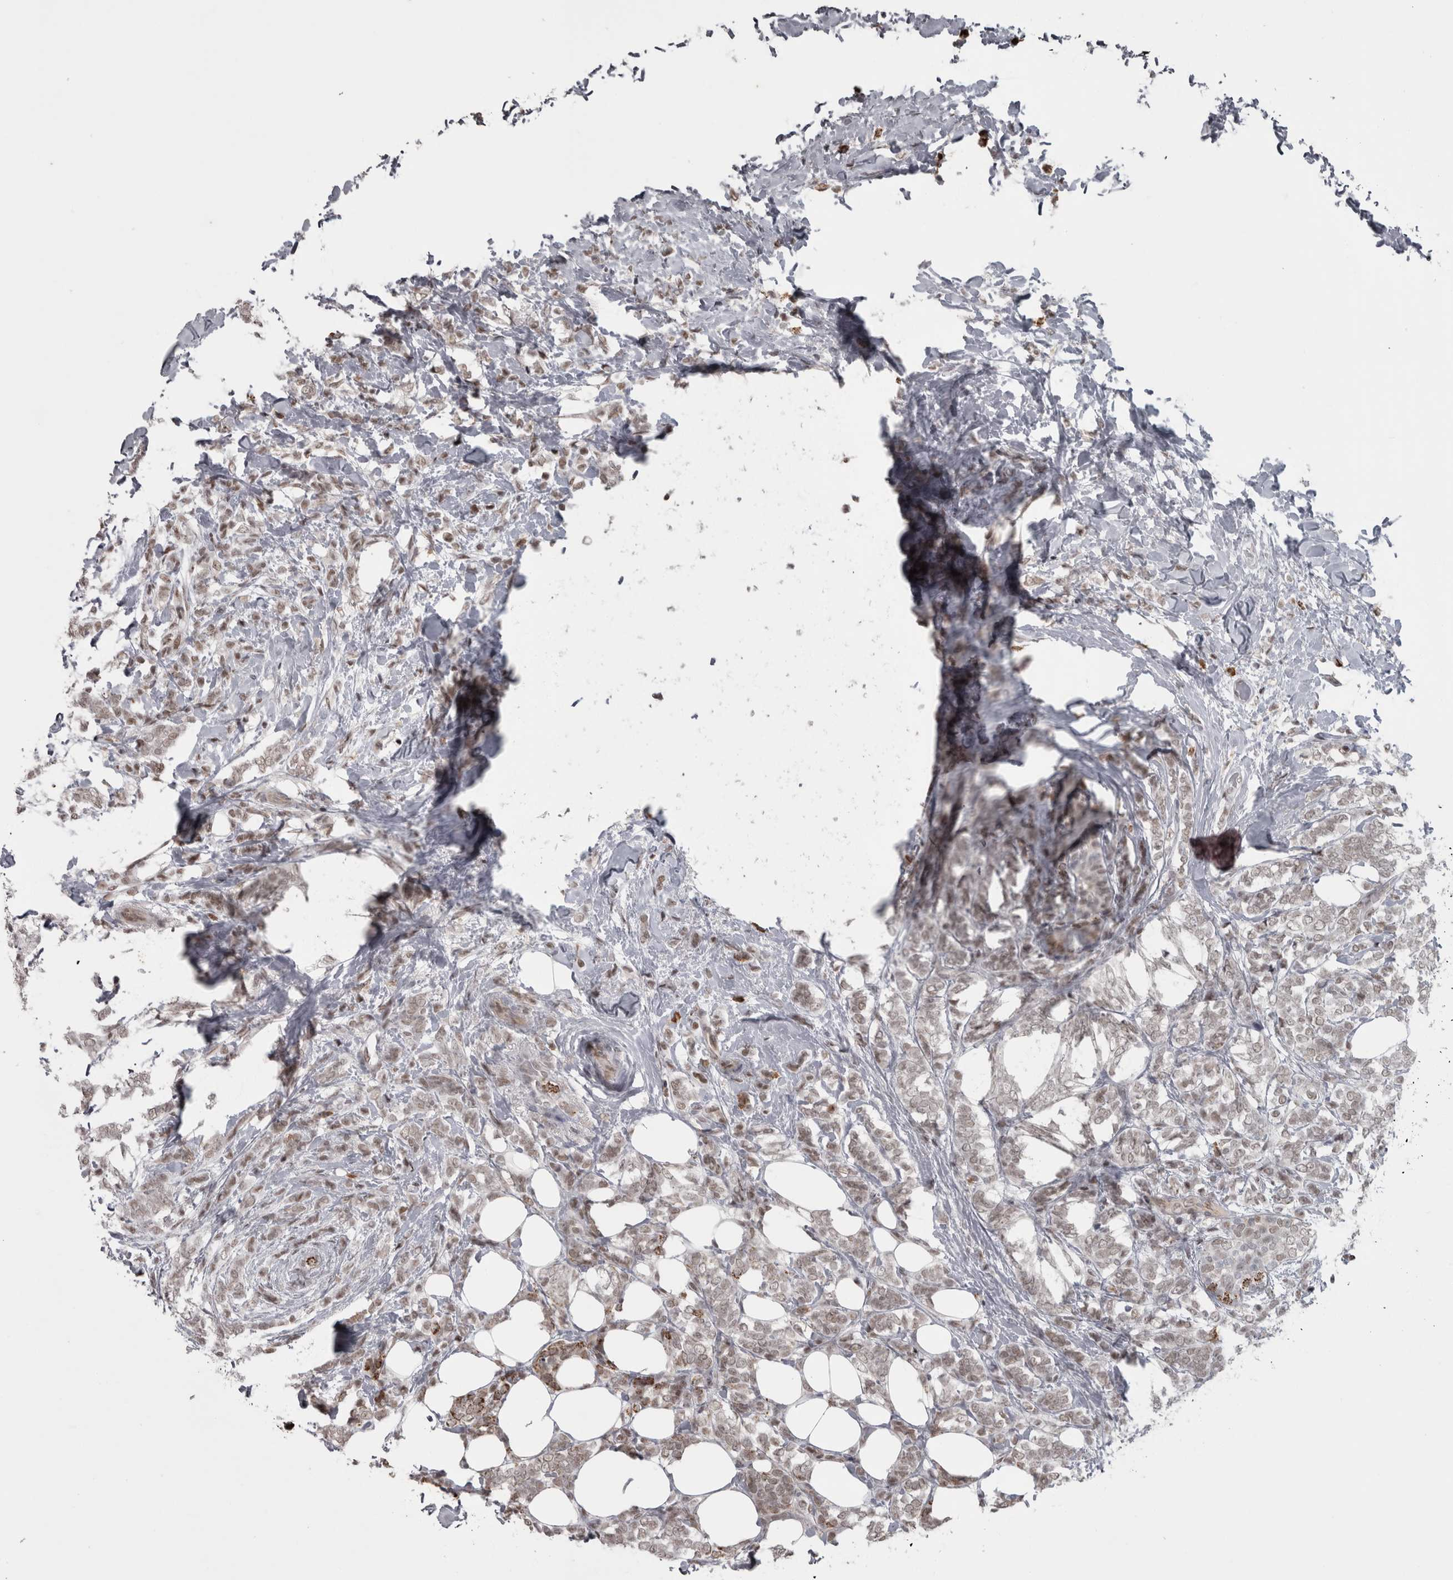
{"staining": {"intensity": "moderate", "quantity": "<25%", "location": "cytoplasmic/membranous,nuclear"}, "tissue": "breast cancer", "cell_type": "Tumor cells", "image_type": "cancer", "snomed": [{"axis": "morphology", "description": "Lobular carcinoma"}, {"axis": "topography", "description": "Breast"}], "caption": "Tumor cells exhibit moderate cytoplasmic/membranous and nuclear positivity in approximately <25% of cells in breast cancer (lobular carcinoma).", "gene": "MICU3", "patient": {"sex": "female", "age": 50}}